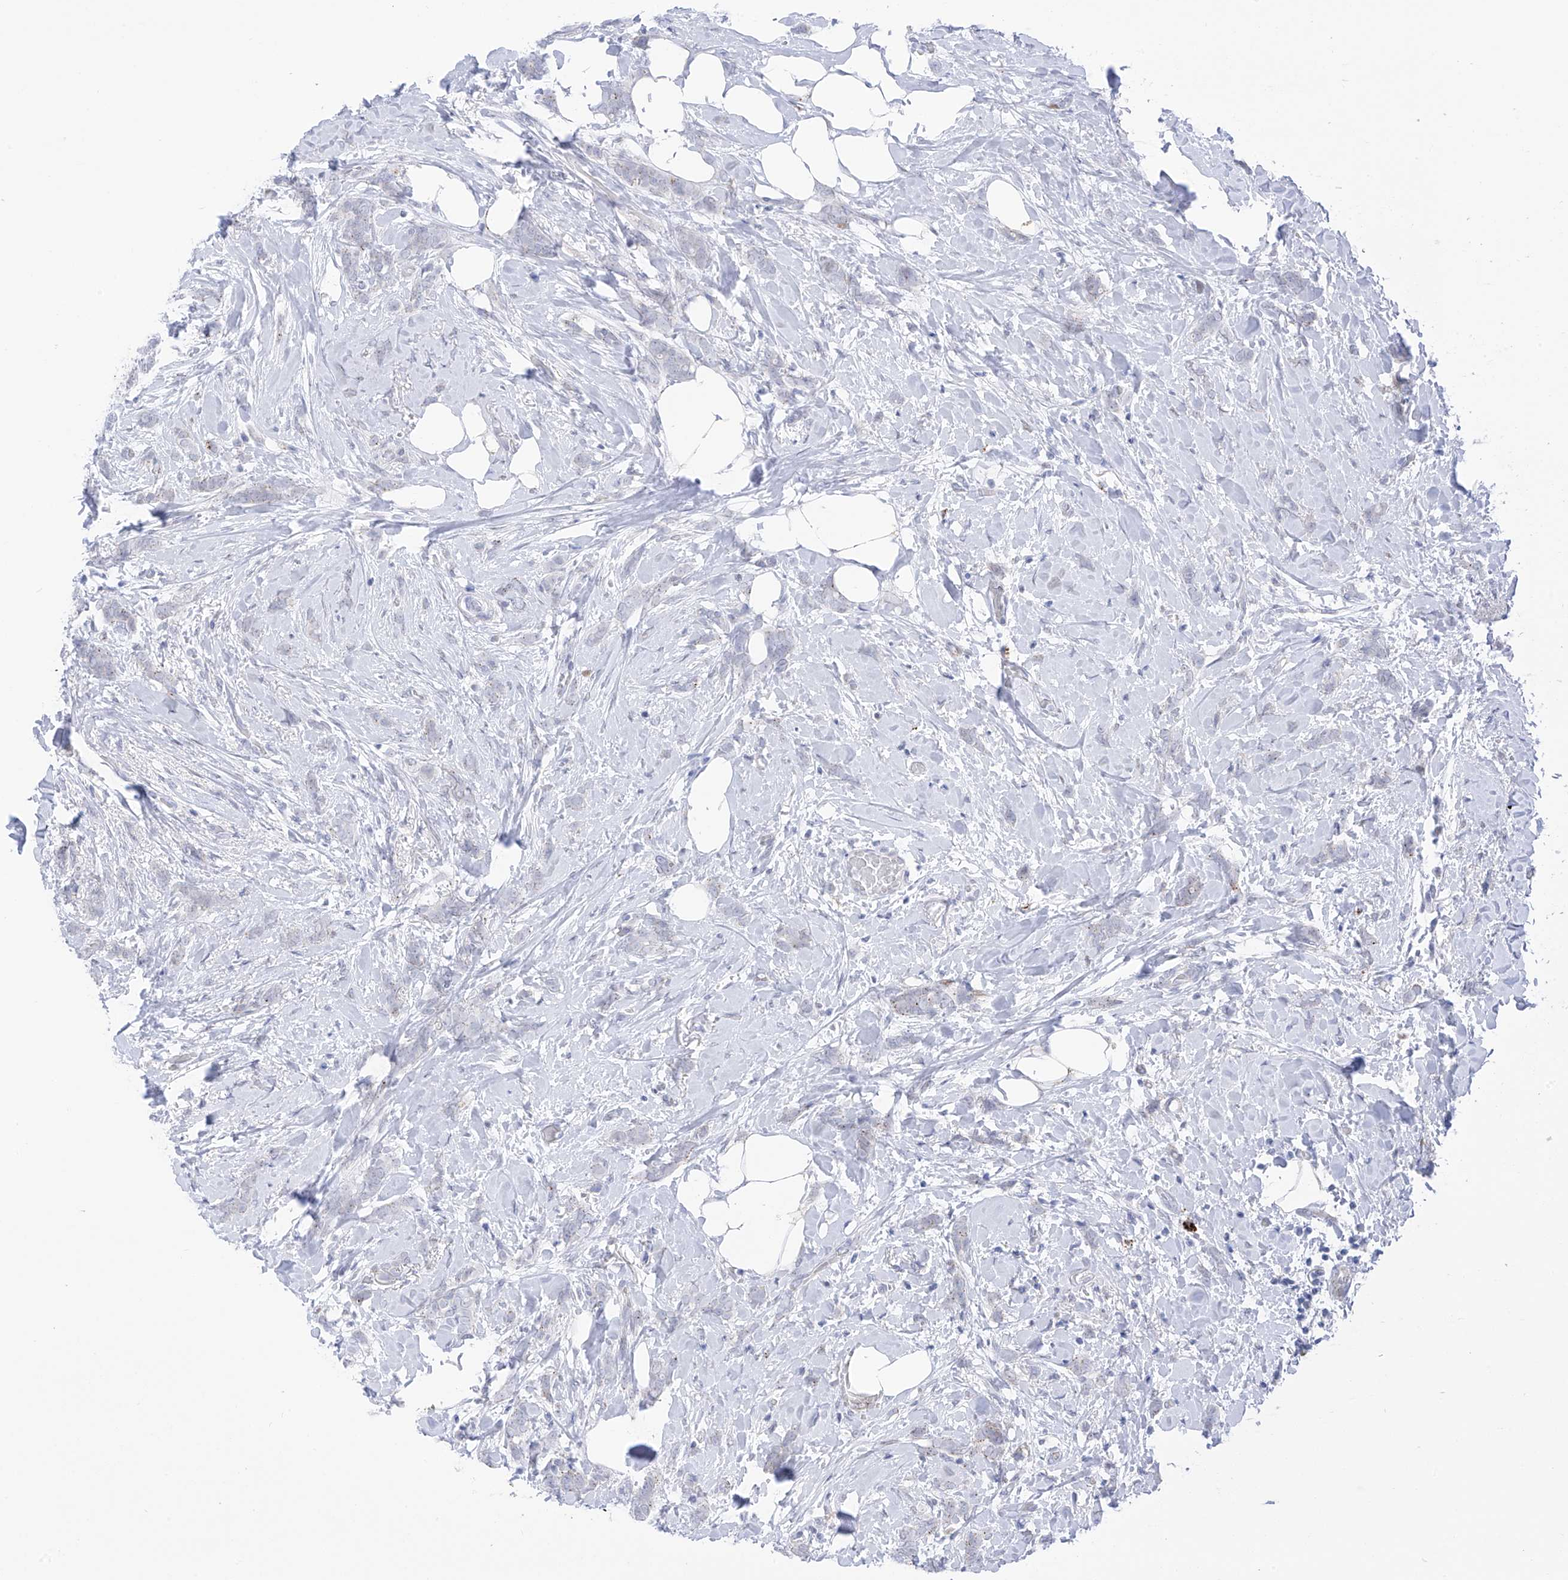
{"staining": {"intensity": "negative", "quantity": "none", "location": "none"}, "tissue": "breast cancer", "cell_type": "Tumor cells", "image_type": "cancer", "snomed": [{"axis": "morphology", "description": "Lobular carcinoma, in situ"}, {"axis": "morphology", "description": "Lobular carcinoma"}, {"axis": "topography", "description": "Breast"}], "caption": "An image of lobular carcinoma in situ (breast) stained for a protein reveals no brown staining in tumor cells. (DAB immunohistochemistry with hematoxylin counter stain).", "gene": "PSPH", "patient": {"sex": "female", "age": 41}}